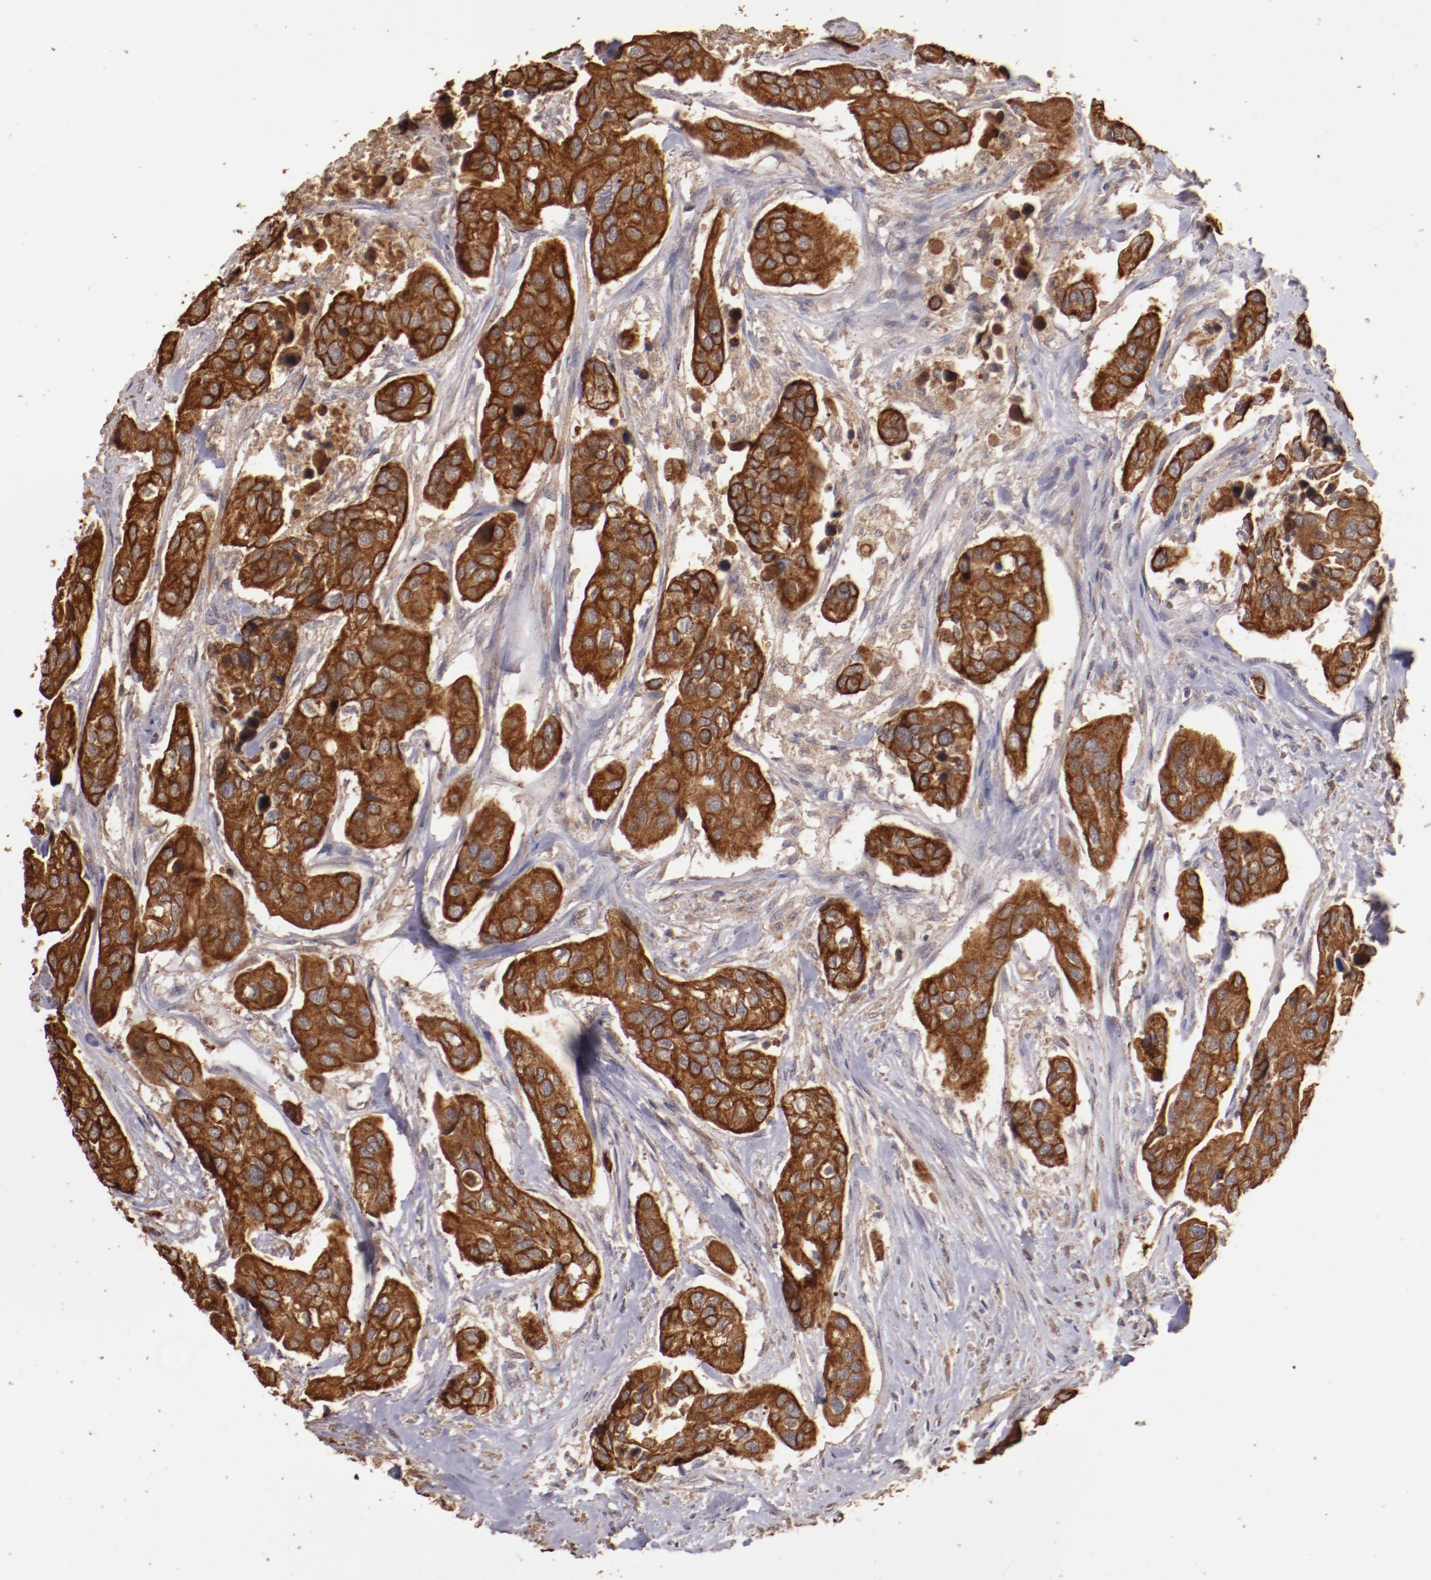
{"staining": {"intensity": "moderate", "quantity": ">75%", "location": "cytoplasmic/membranous"}, "tissue": "urothelial cancer", "cell_type": "Tumor cells", "image_type": "cancer", "snomed": [{"axis": "morphology", "description": "Adenocarcinoma, NOS"}, {"axis": "topography", "description": "Urinary bladder"}], "caption": "Protein analysis of adenocarcinoma tissue shows moderate cytoplasmic/membranous staining in about >75% of tumor cells. The staining was performed using DAB (3,3'-diaminobenzidine) to visualize the protein expression in brown, while the nuclei were stained in blue with hematoxylin (Magnification: 20x).", "gene": "SRRD", "patient": {"sex": "male", "age": 61}}